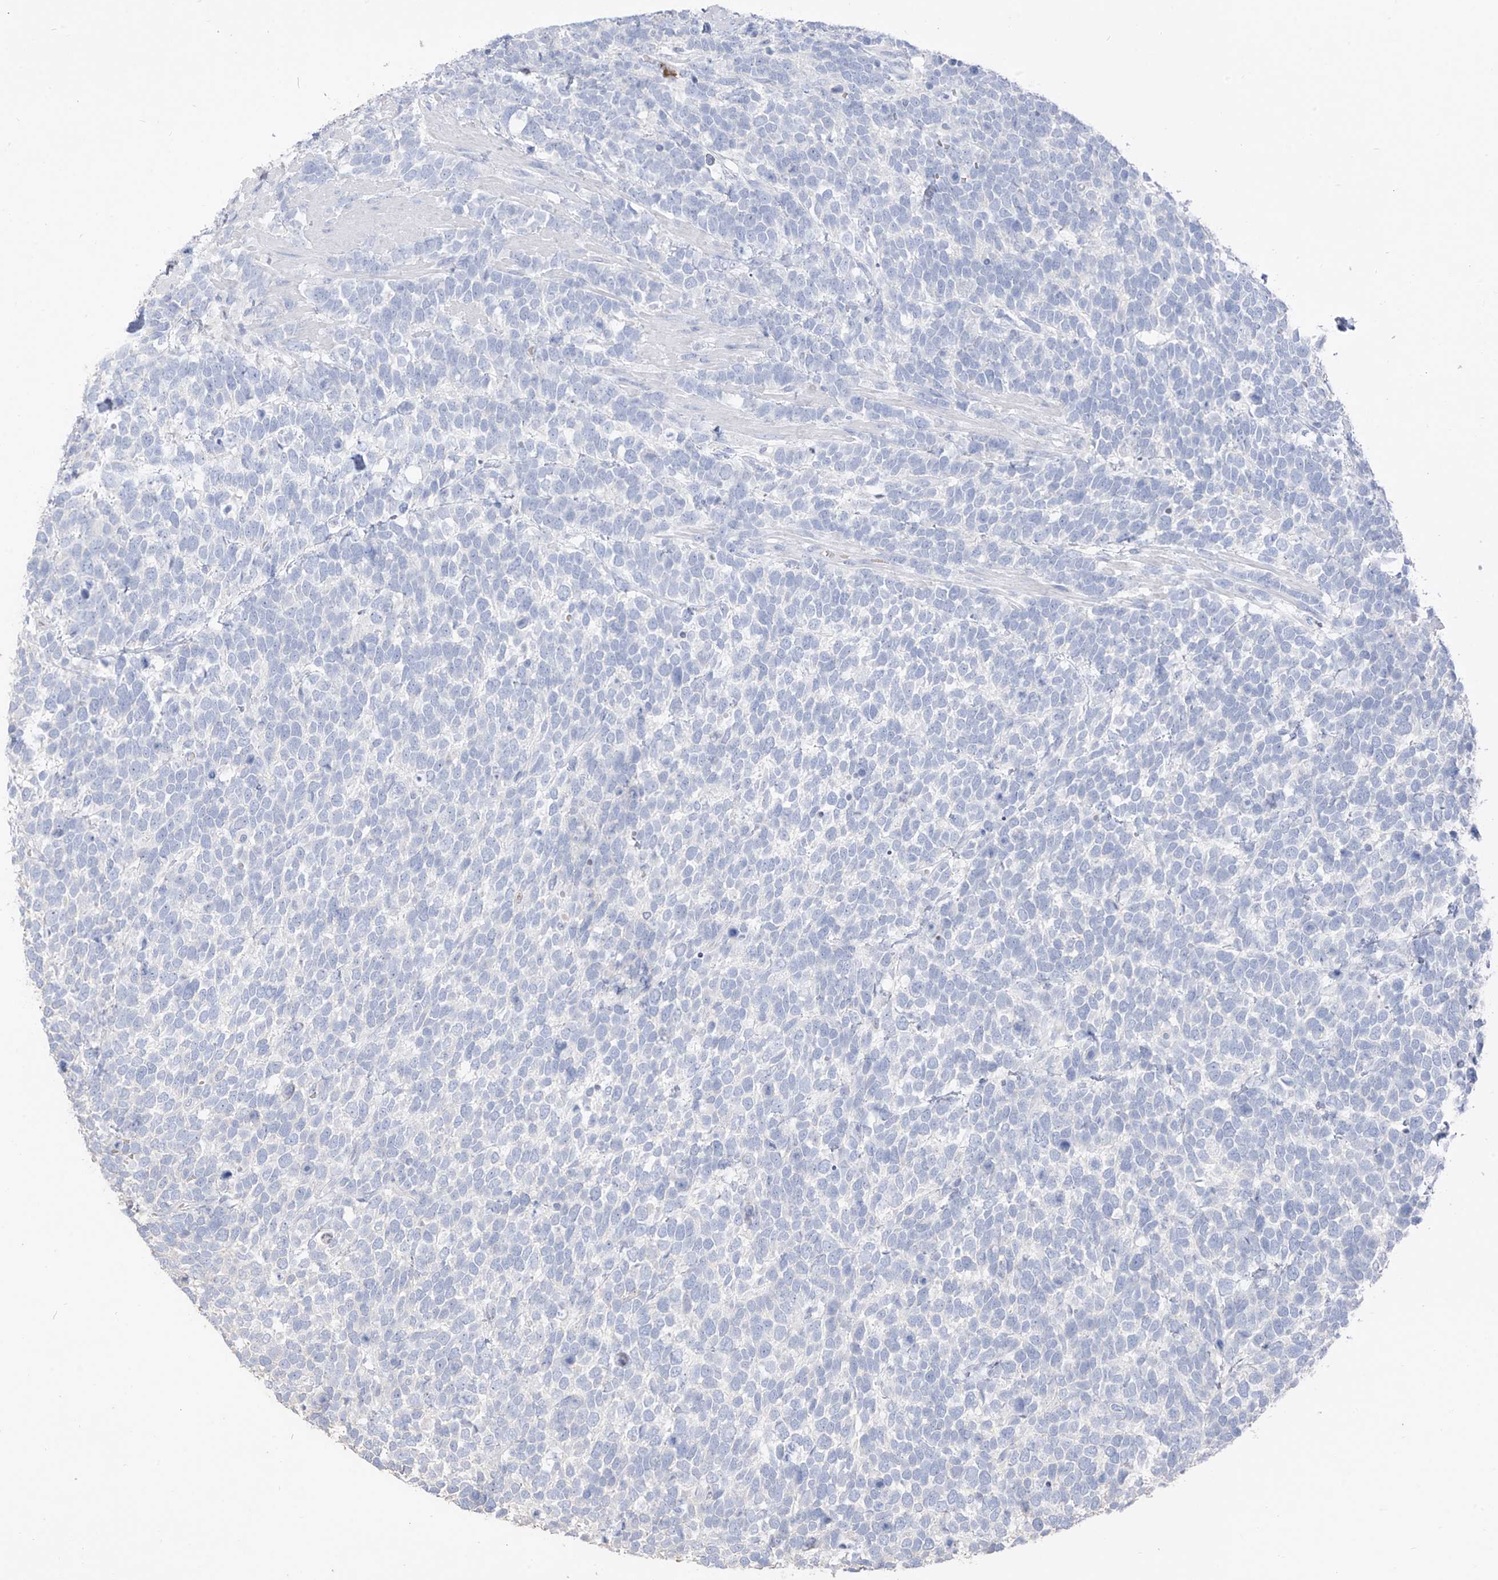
{"staining": {"intensity": "negative", "quantity": "none", "location": "none"}, "tissue": "urothelial cancer", "cell_type": "Tumor cells", "image_type": "cancer", "snomed": [{"axis": "morphology", "description": "Urothelial carcinoma, High grade"}, {"axis": "topography", "description": "Urinary bladder"}], "caption": "An IHC micrograph of urothelial cancer is shown. There is no staining in tumor cells of urothelial cancer.", "gene": "PAFAH1B3", "patient": {"sex": "female", "age": 82}}